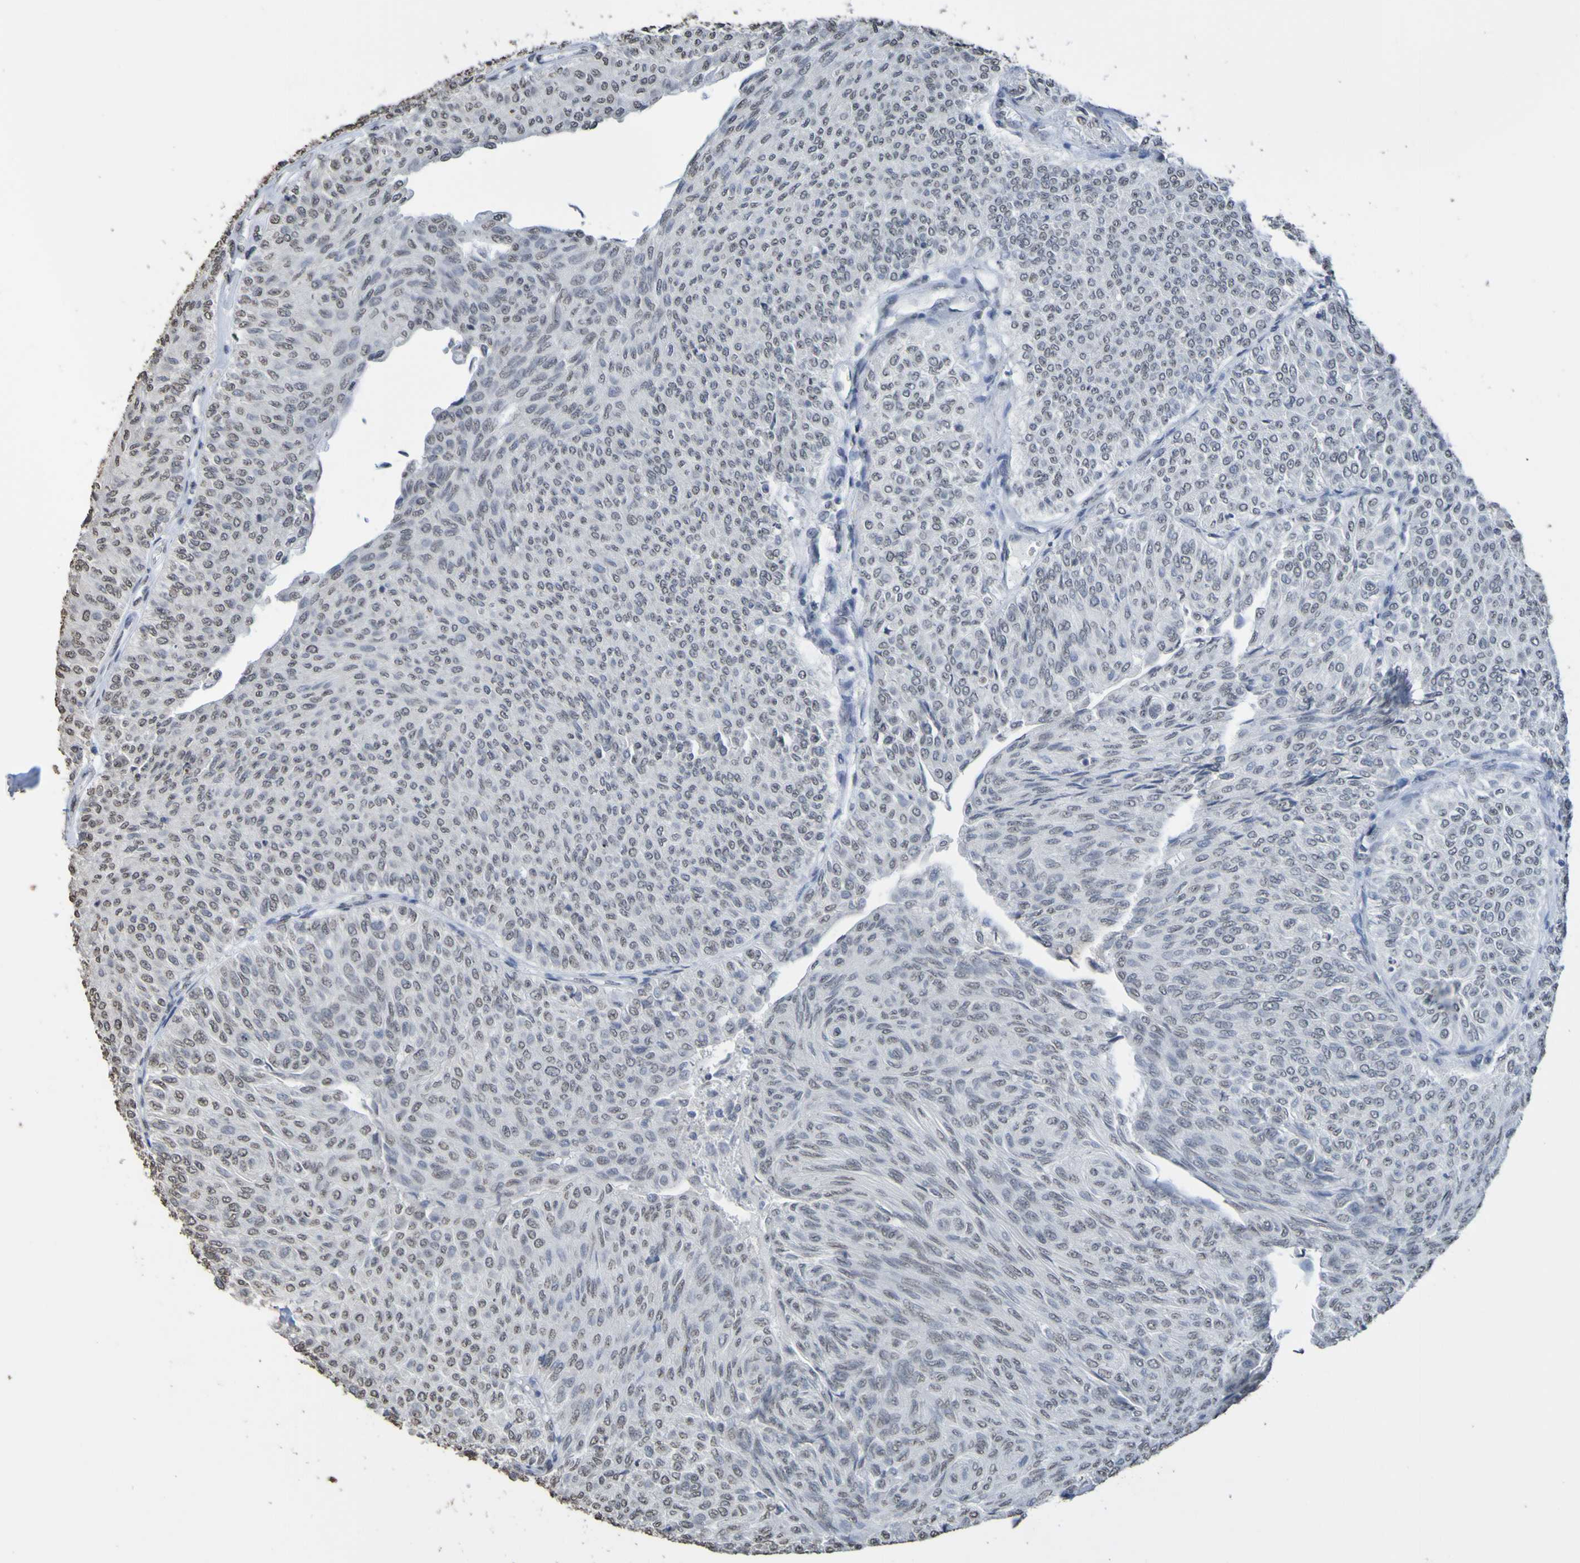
{"staining": {"intensity": "negative", "quantity": "none", "location": "none"}, "tissue": "urothelial cancer", "cell_type": "Tumor cells", "image_type": "cancer", "snomed": [{"axis": "morphology", "description": "Urothelial carcinoma, Low grade"}, {"axis": "topography", "description": "Urinary bladder"}], "caption": "A histopathology image of urothelial cancer stained for a protein reveals no brown staining in tumor cells. The staining is performed using DAB brown chromogen with nuclei counter-stained in using hematoxylin.", "gene": "ALKBH2", "patient": {"sex": "male", "age": 78}}